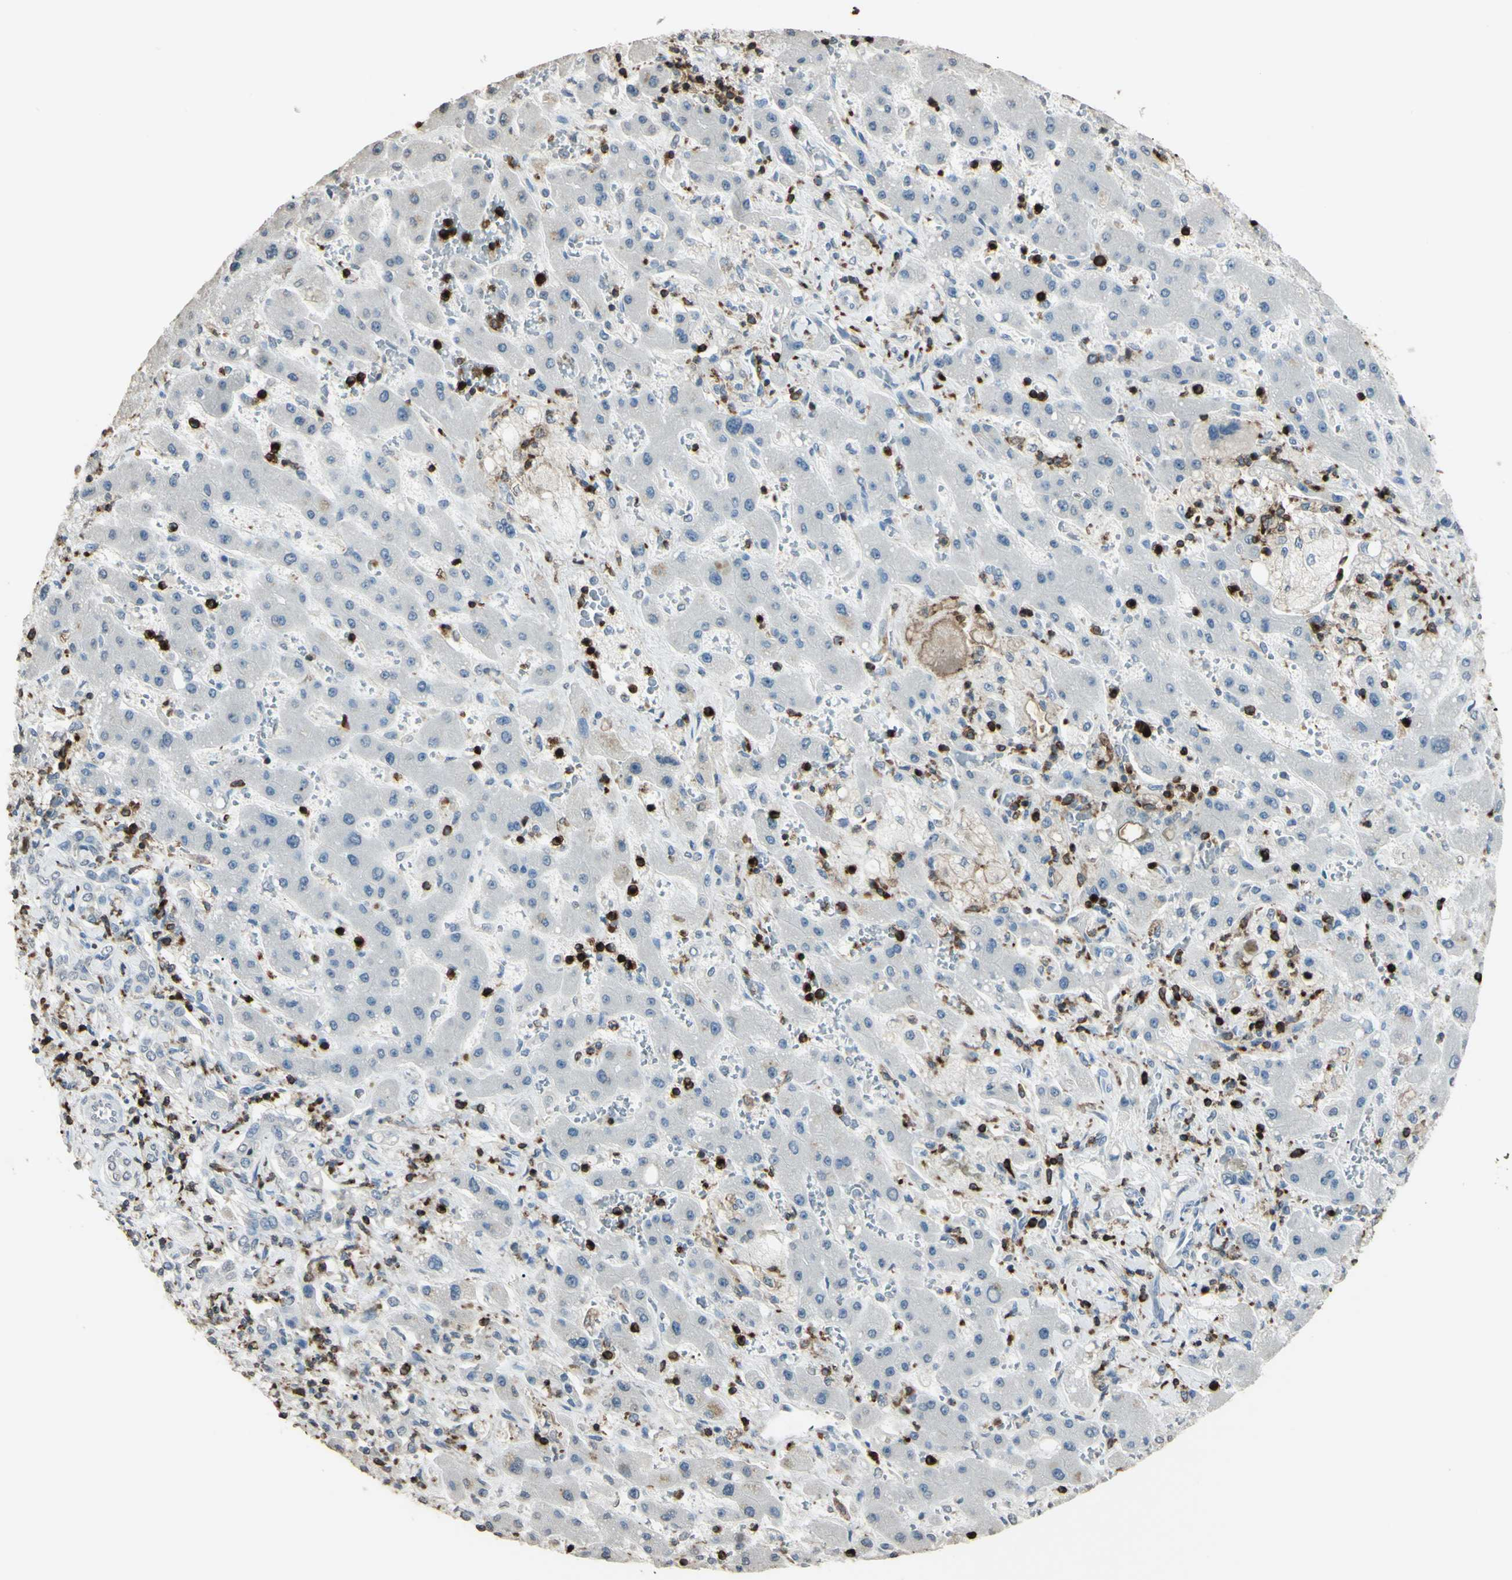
{"staining": {"intensity": "negative", "quantity": "none", "location": "none"}, "tissue": "liver cancer", "cell_type": "Tumor cells", "image_type": "cancer", "snomed": [{"axis": "morphology", "description": "Cholangiocarcinoma"}, {"axis": "topography", "description": "Liver"}], "caption": "This is an immunohistochemistry (IHC) photomicrograph of liver cancer (cholangiocarcinoma). There is no positivity in tumor cells.", "gene": "PSTPIP1", "patient": {"sex": "male", "age": 50}}